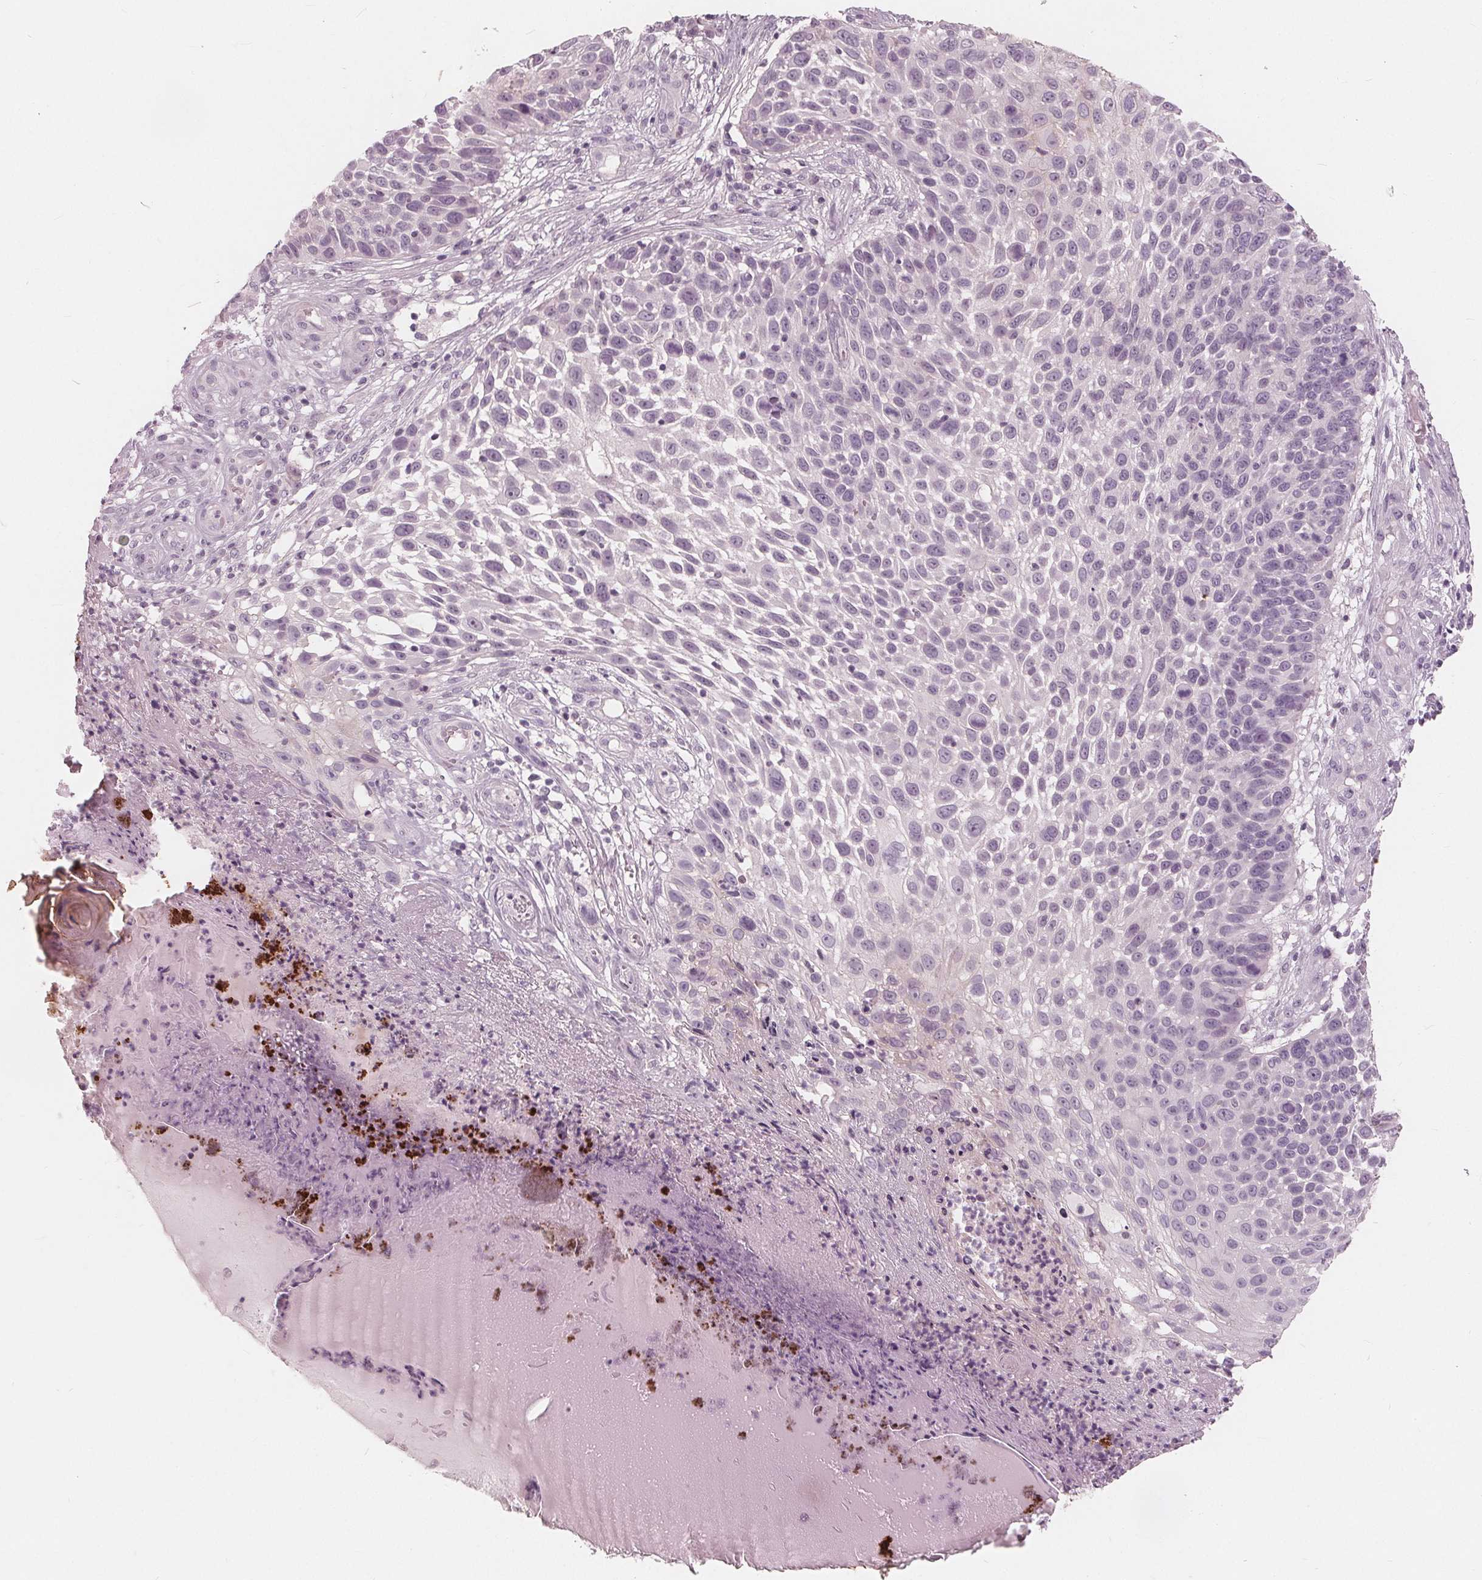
{"staining": {"intensity": "negative", "quantity": "none", "location": "none"}, "tissue": "skin cancer", "cell_type": "Tumor cells", "image_type": "cancer", "snomed": [{"axis": "morphology", "description": "Squamous cell carcinoma, NOS"}, {"axis": "topography", "description": "Skin"}], "caption": "DAB immunohistochemical staining of human squamous cell carcinoma (skin) shows no significant staining in tumor cells. The staining is performed using DAB (3,3'-diaminobenzidine) brown chromogen with nuclei counter-stained in using hematoxylin.", "gene": "SAT2", "patient": {"sex": "male", "age": 92}}